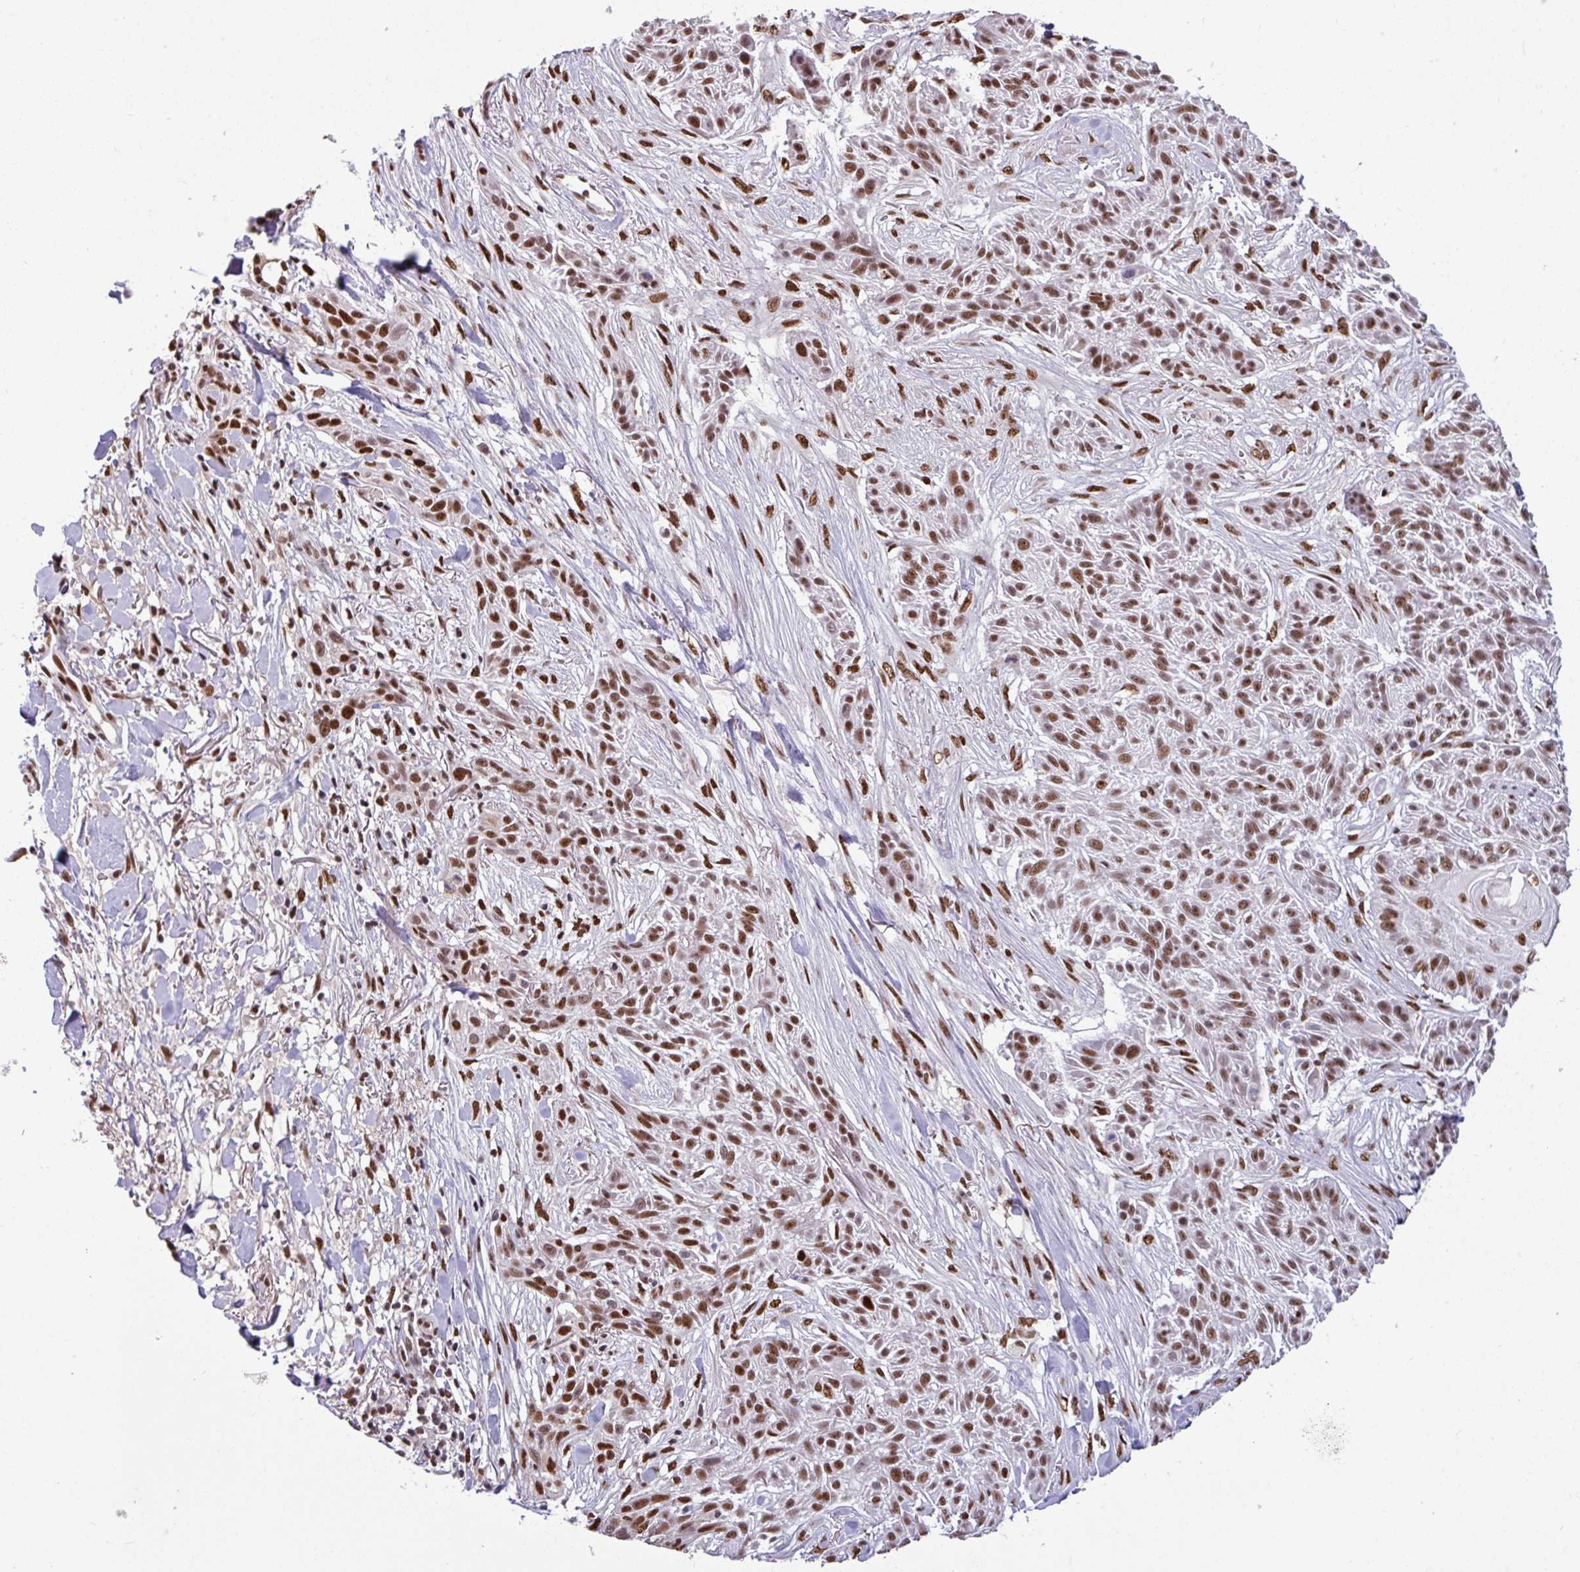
{"staining": {"intensity": "strong", "quantity": ">75%", "location": "nuclear"}, "tissue": "skin cancer", "cell_type": "Tumor cells", "image_type": "cancer", "snomed": [{"axis": "morphology", "description": "Squamous cell carcinoma, NOS"}, {"axis": "topography", "description": "Skin"}], "caption": "Protein expression analysis of squamous cell carcinoma (skin) reveals strong nuclear positivity in approximately >75% of tumor cells.", "gene": "TDG", "patient": {"sex": "male", "age": 86}}